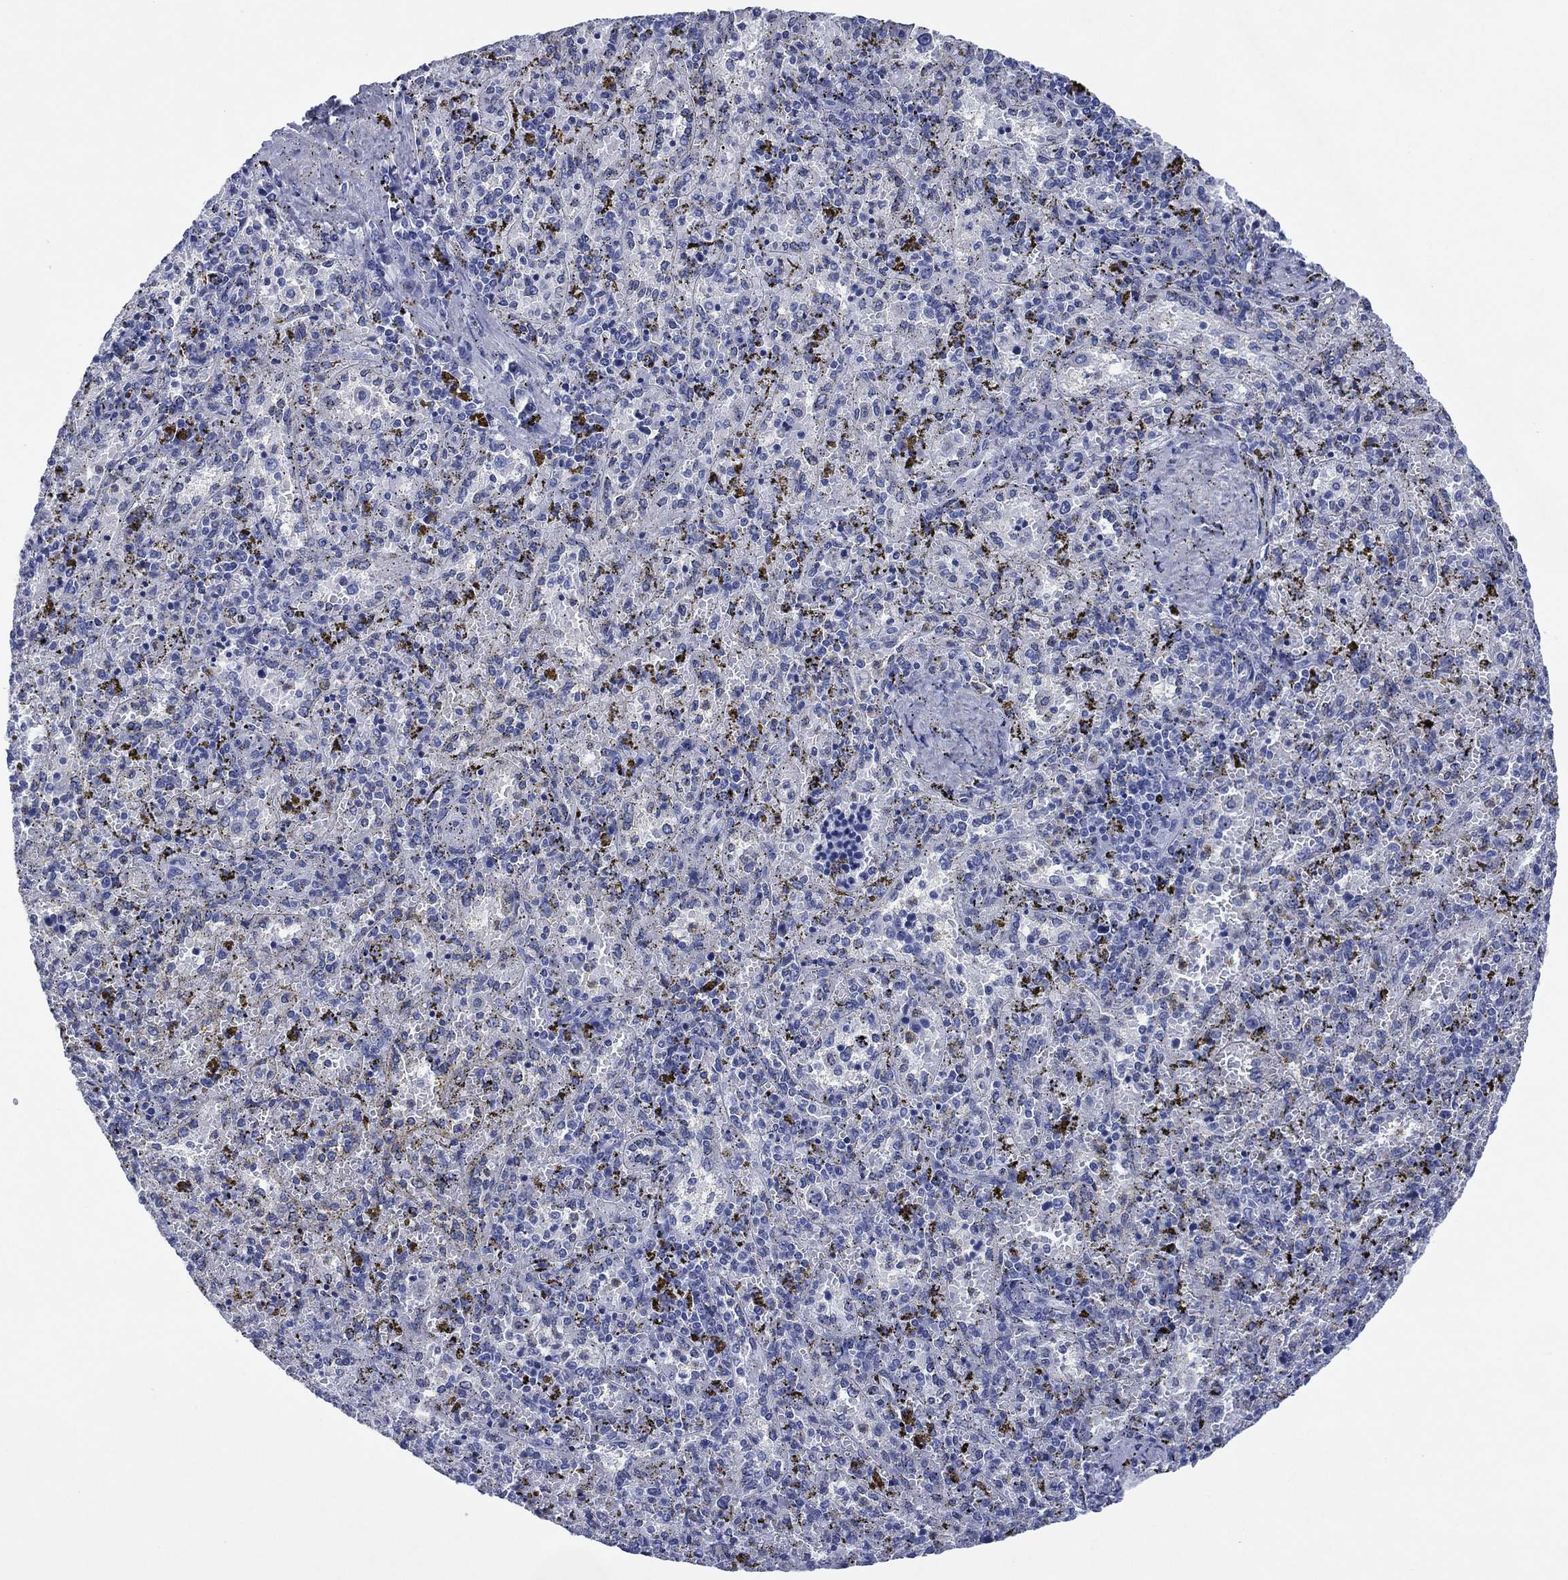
{"staining": {"intensity": "negative", "quantity": "none", "location": "none"}, "tissue": "spleen", "cell_type": "Cells in red pulp", "image_type": "normal", "snomed": [{"axis": "morphology", "description": "Normal tissue, NOS"}, {"axis": "topography", "description": "Spleen"}], "caption": "DAB (3,3'-diaminobenzidine) immunohistochemical staining of benign spleen demonstrates no significant positivity in cells in red pulp. (DAB (3,3'-diaminobenzidine) IHC visualized using brightfield microscopy, high magnification).", "gene": "SIGLECL1", "patient": {"sex": "female", "age": 50}}